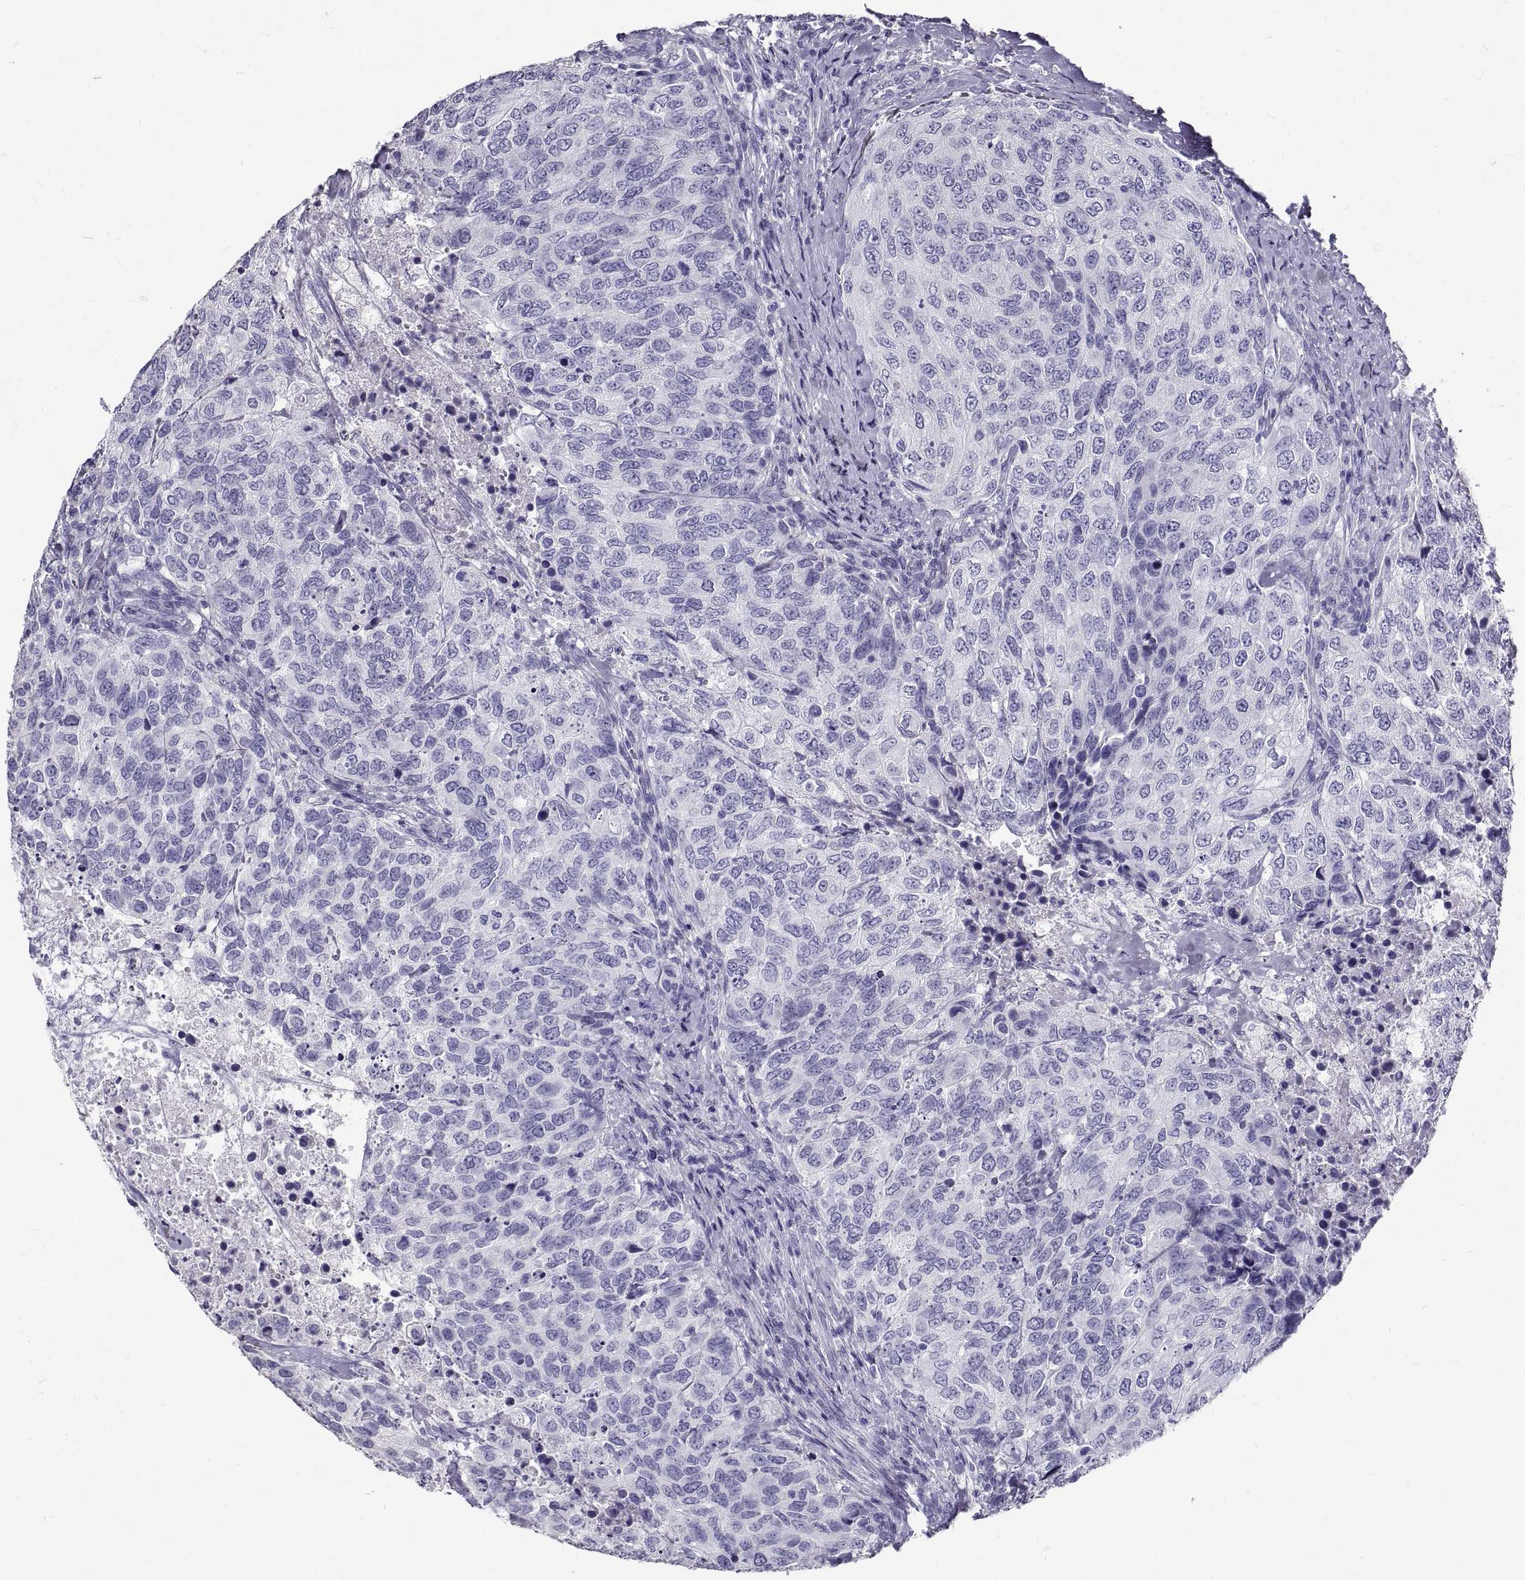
{"staining": {"intensity": "negative", "quantity": "none", "location": "none"}, "tissue": "urothelial cancer", "cell_type": "Tumor cells", "image_type": "cancer", "snomed": [{"axis": "morphology", "description": "Urothelial carcinoma, High grade"}, {"axis": "topography", "description": "Urinary bladder"}], "caption": "The histopathology image displays no significant staining in tumor cells of urothelial carcinoma (high-grade).", "gene": "GNG12", "patient": {"sex": "female", "age": 78}}